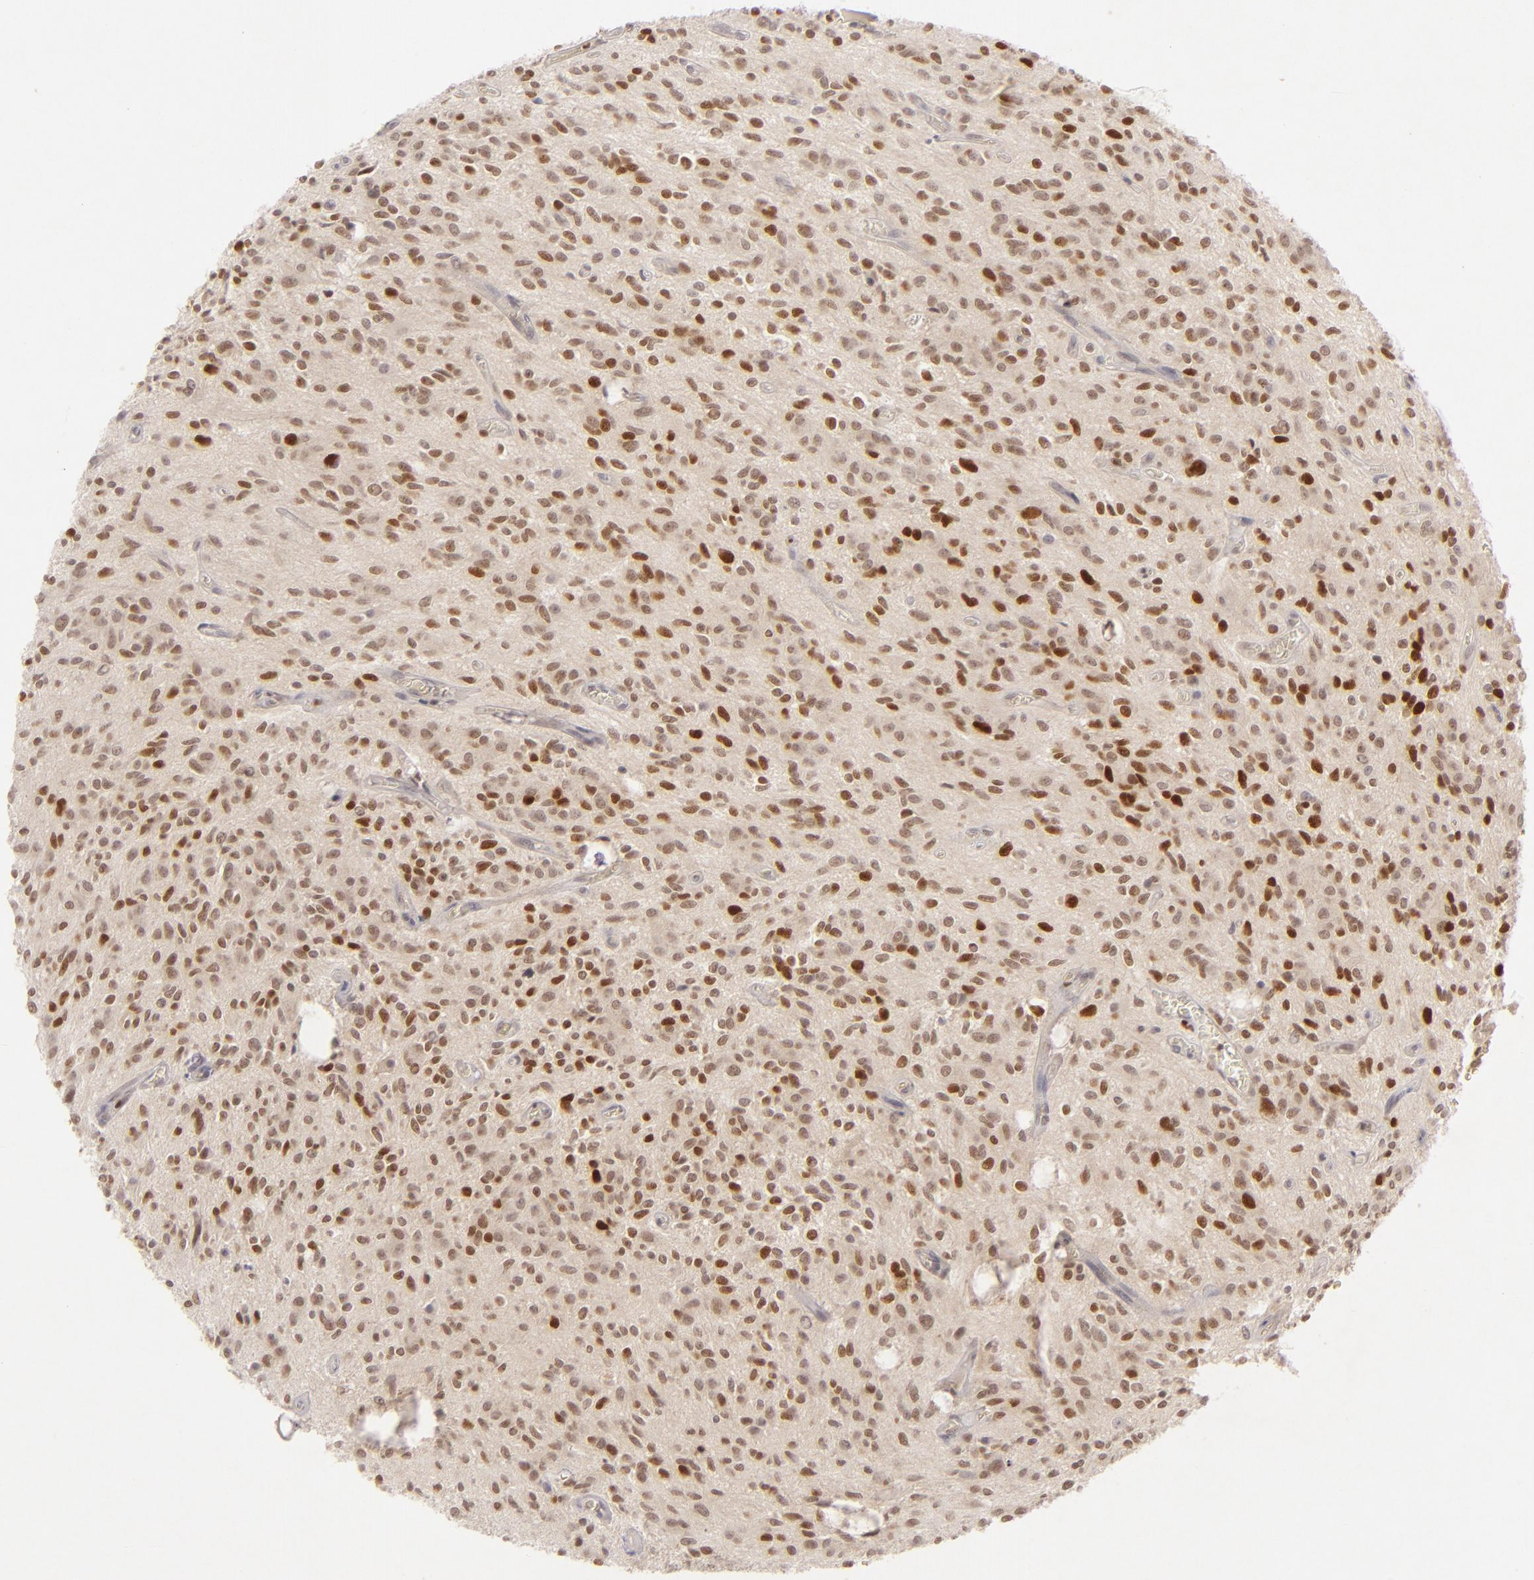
{"staining": {"intensity": "moderate", "quantity": ">75%", "location": "nuclear"}, "tissue": "glioma", "cell_type": "Tumor cells", "image_type": "cancer", "snomed": [{"axis": "morphology", "description": "Glioma, malignant, Low grade"}, {"axis": "topography", "description": "Brain"}], "caption": "Immunohistochemistry (IHC) of malignant low-grade glioma exhibits medium levels of moderate nuclear positivity in about >75% of tumor cells.", "gene": "FEN1", "patient": {"sex": "female", "age": 15}}